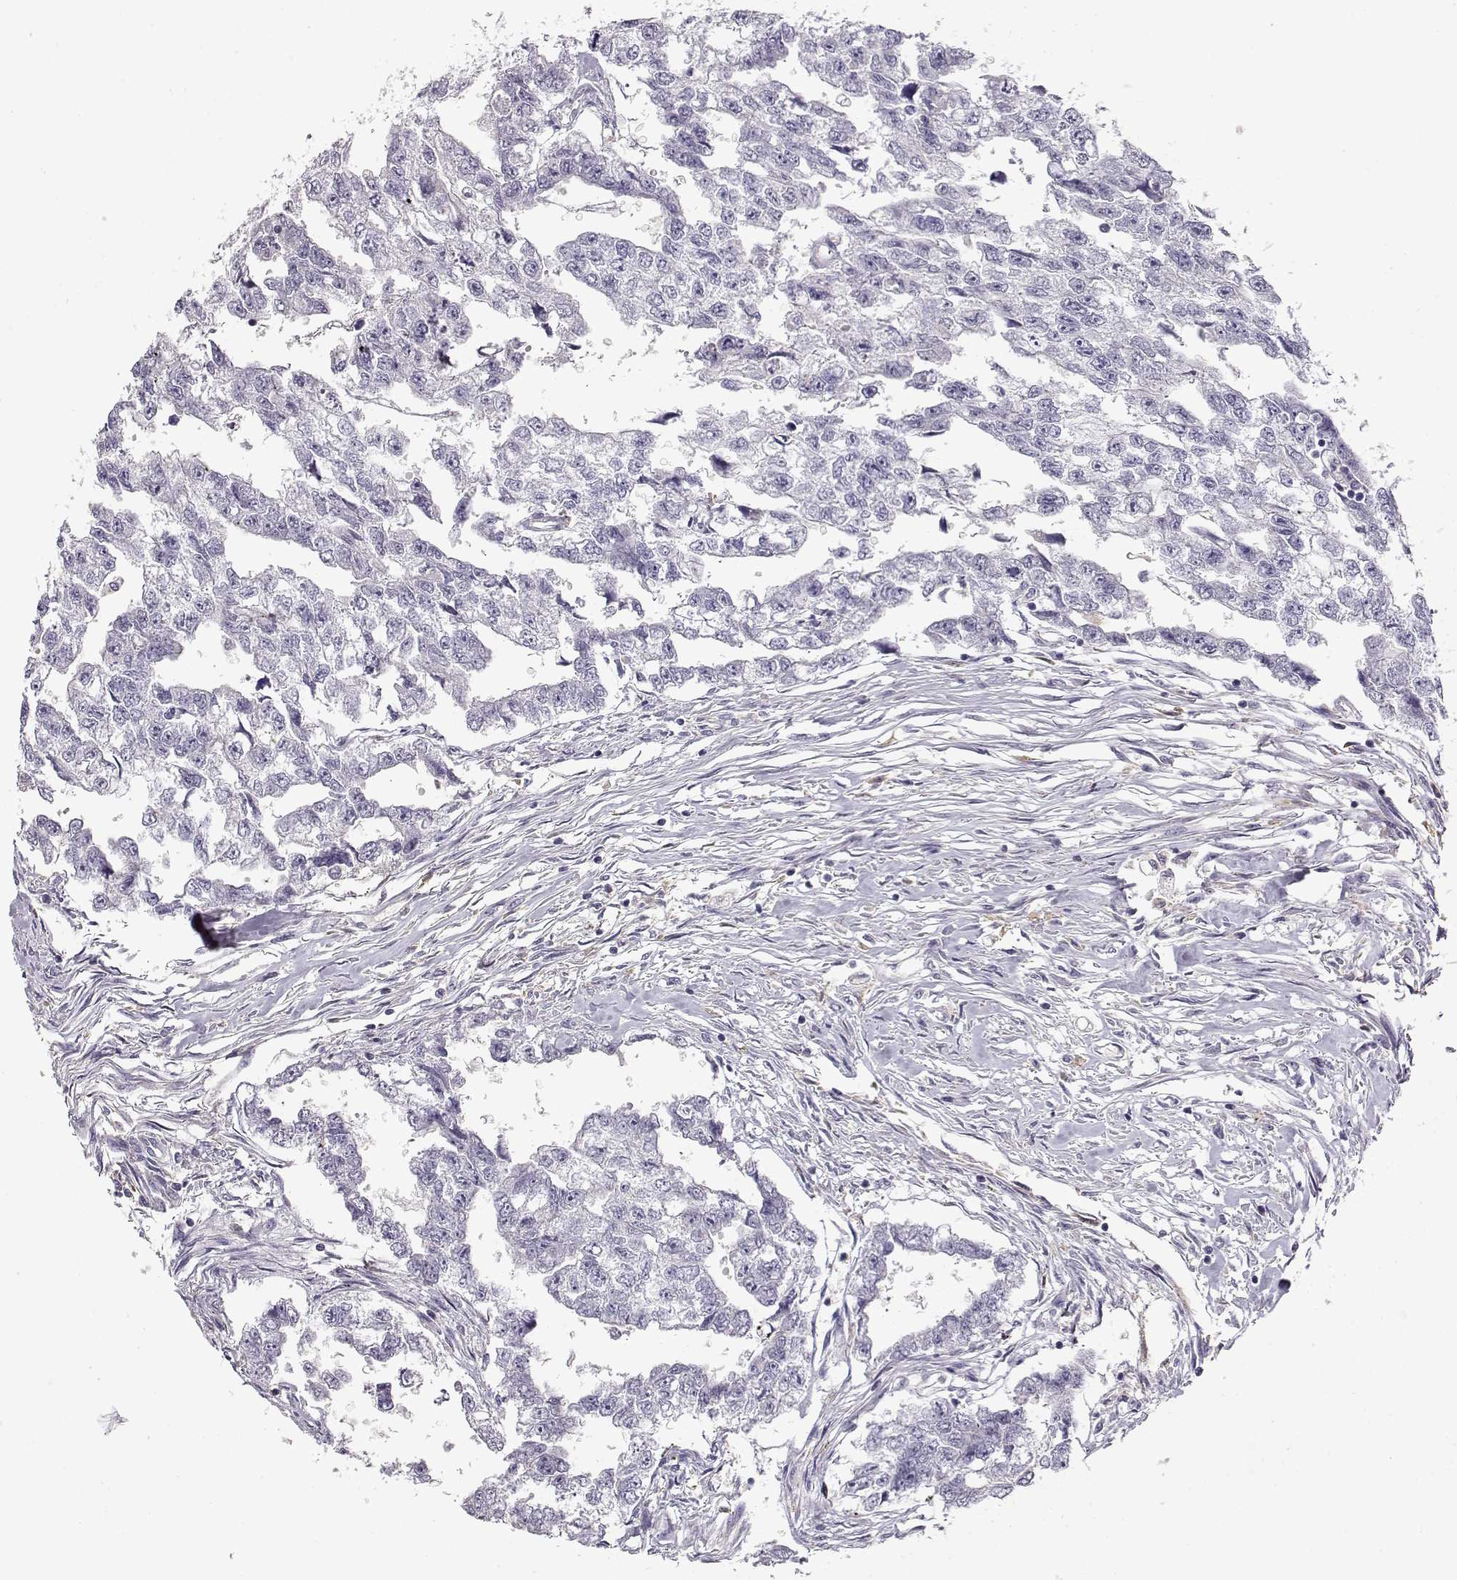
{"staining": {"intensity": "negative", "quantity": "none", "location": "none"}, "tissue": "testis cancer", "cell_type": "Tumor cells", "image_type": "cancer", "snomed": [{"axis": "morphology", "description": "Carcinoma, Embryonal, NOS"}, {"axis": "morphology", "description": "Teratoma, malignant, NOS"}, {"axis": "topography", "description": "Testis"}], "caption": "There is no significant staining in tumor cells of testis malignant teratoma. Nuclei are stained in blue.", "gene": "VAV1", "patient": {"sex": "male", "age": 44}}